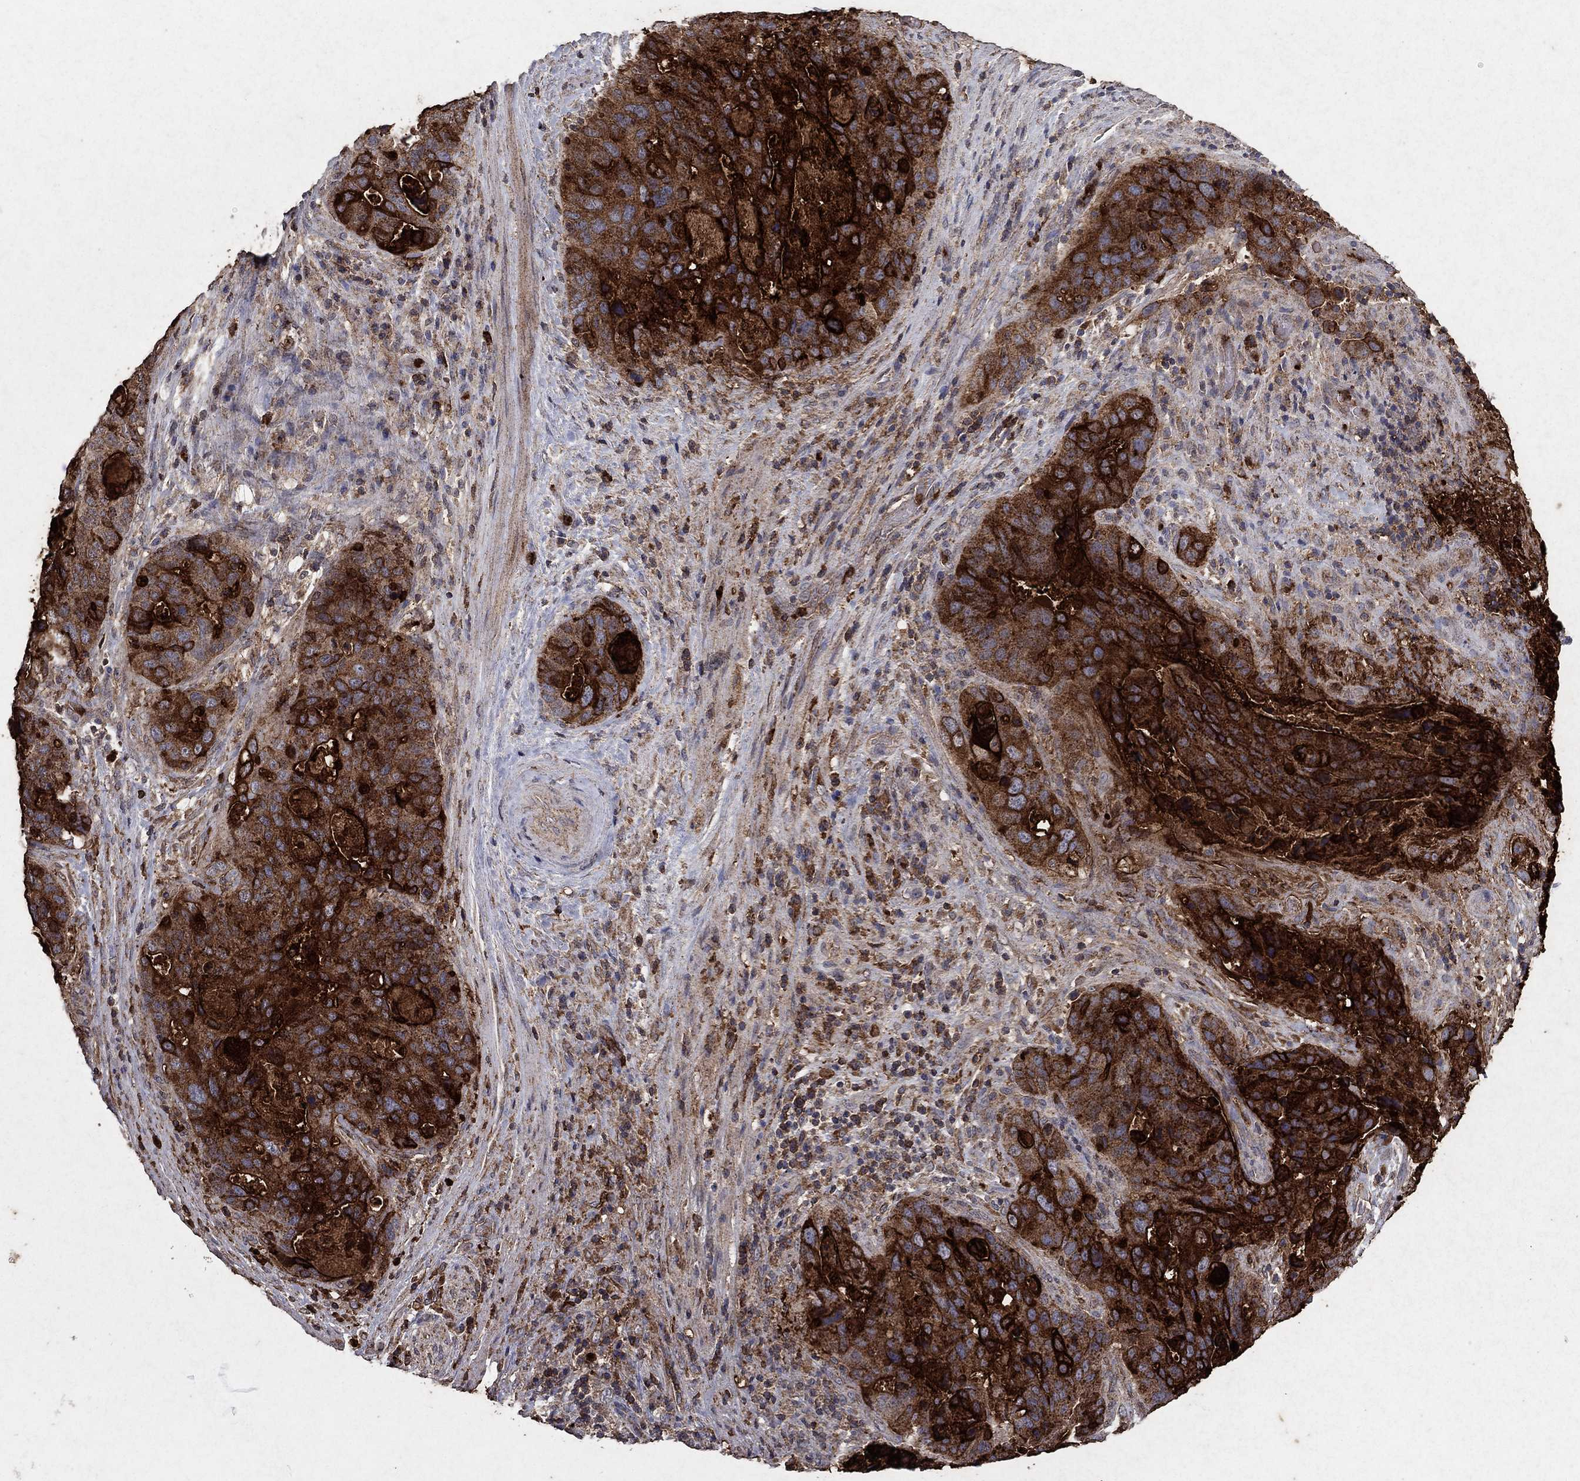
{"staining": {"intensity": "strong", "quantity": "25%-75%", "location": "cytoplasmic/membranous,nuclear"}, "tissue": "stomach cancer", "cell_type": "Tumor cells", "image_type": "cancer", "snomed": [{"axis": "morphology", "description": "Adenocarcinoma, NOS"}, {"axis": "topography", "description": "Stomach"}], "caption": "Immunohistochemistry of stomach cancer (adenocarcinoma) shows high levels of strong cytoplasmic/membranous and nuclear positivity in about 25%-75% of tumor cells.", "gene": "CD24", "patient": {"sex": "male", "age": 54}}